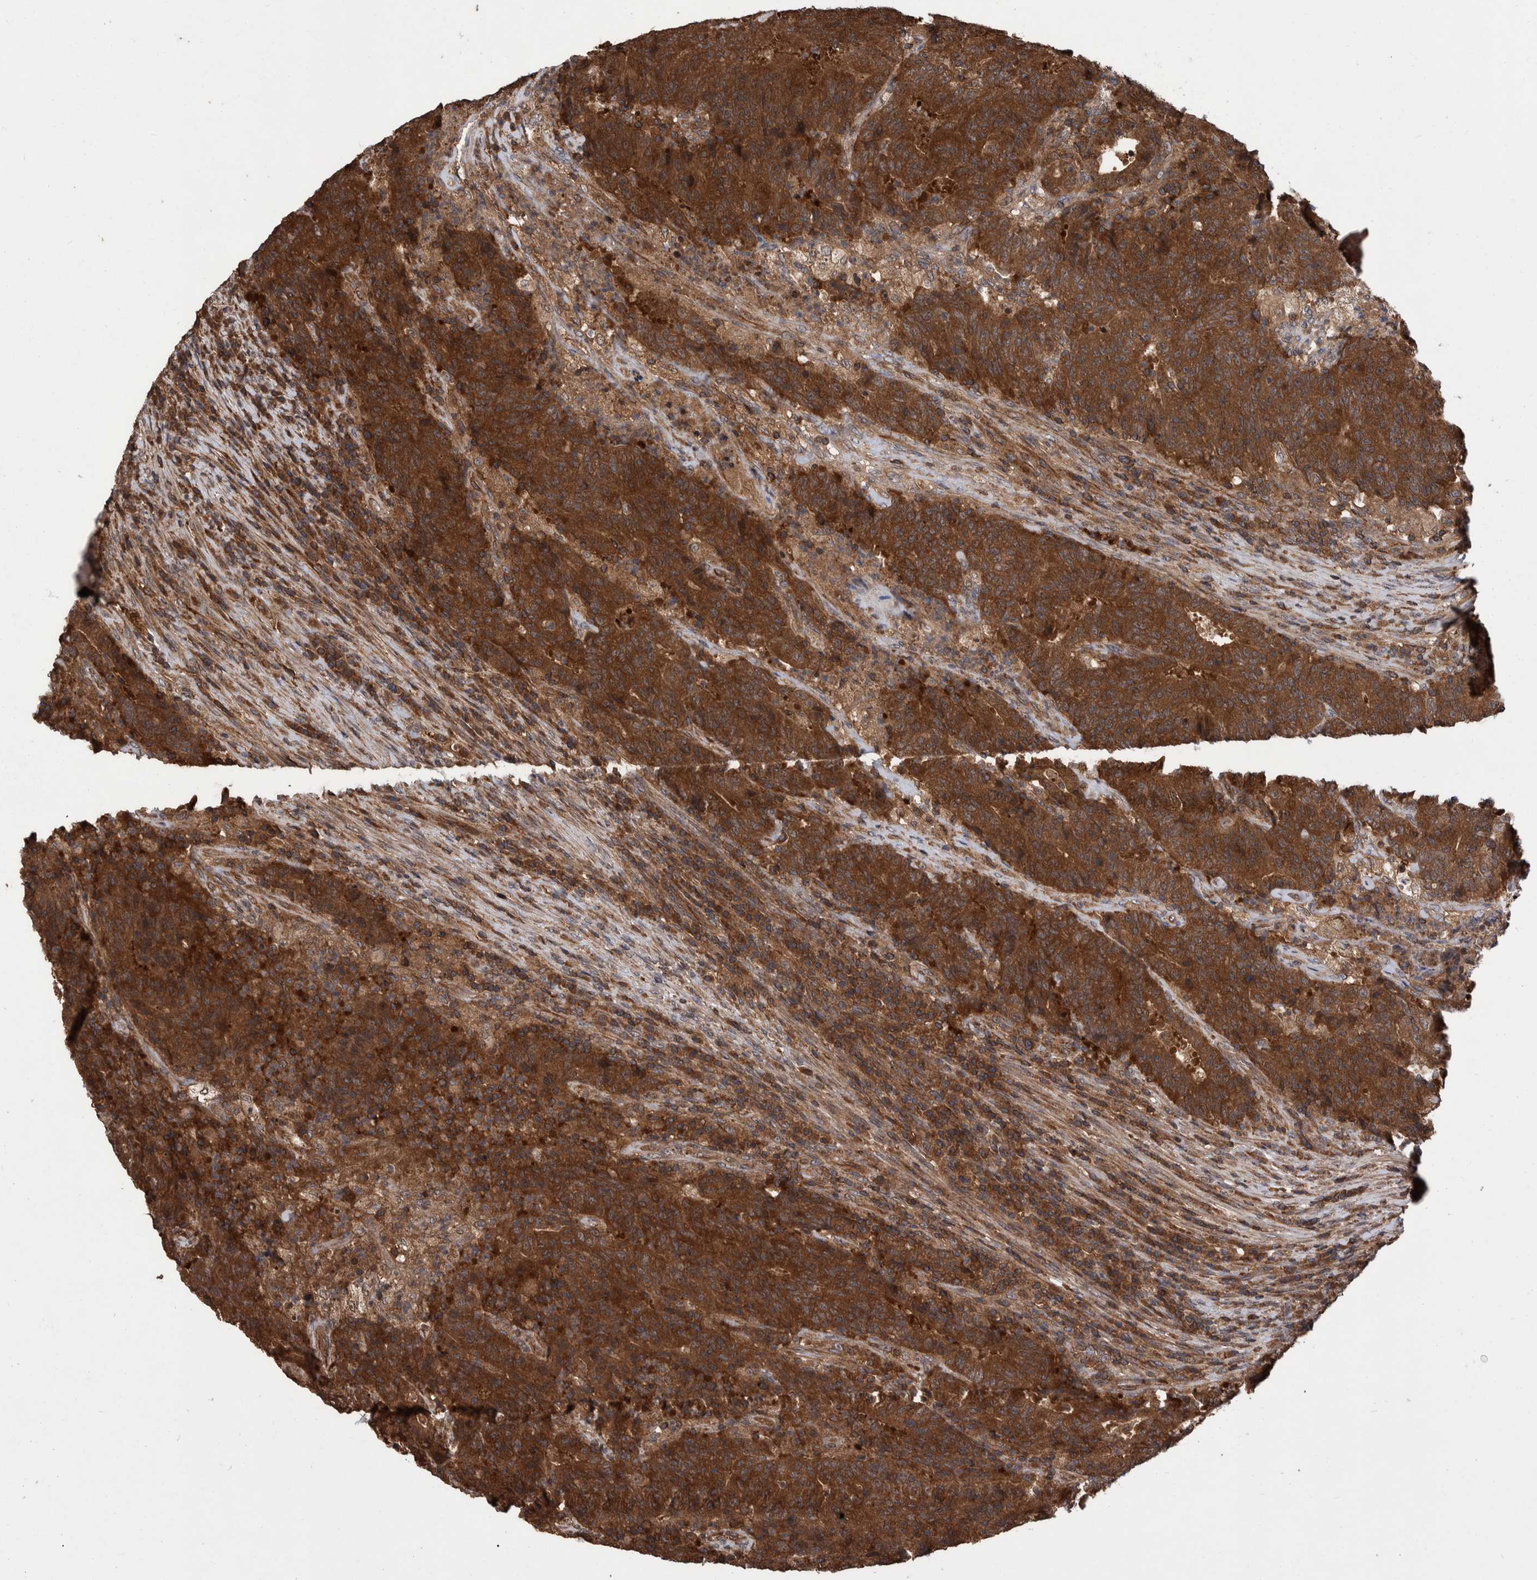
{"staining": {"intensity": "strong", "quantity": ">75%", "location": "cytoplasmic/membranous"}, "tissue": "colorectal cancer", "cell_type": "Tumor cells", "image_type": "cancer", "snomed": [{"axis": "morphology", "description": "Normal tissue, NOS"}, {"axis": "morphology", "description": "Adenocarcinoma, NOS"}, {"axis": "topography", "description": "Colon"}], "caption": "This micrograph shows immunohistochemistry staining of colorectal cancer (adenocarcinoma), with high strong cytoplasmic/membranous expression in approximately >75% of tumor cells.", "gene": "VBP1", "patient": {"sex": "female", "age": 75}}